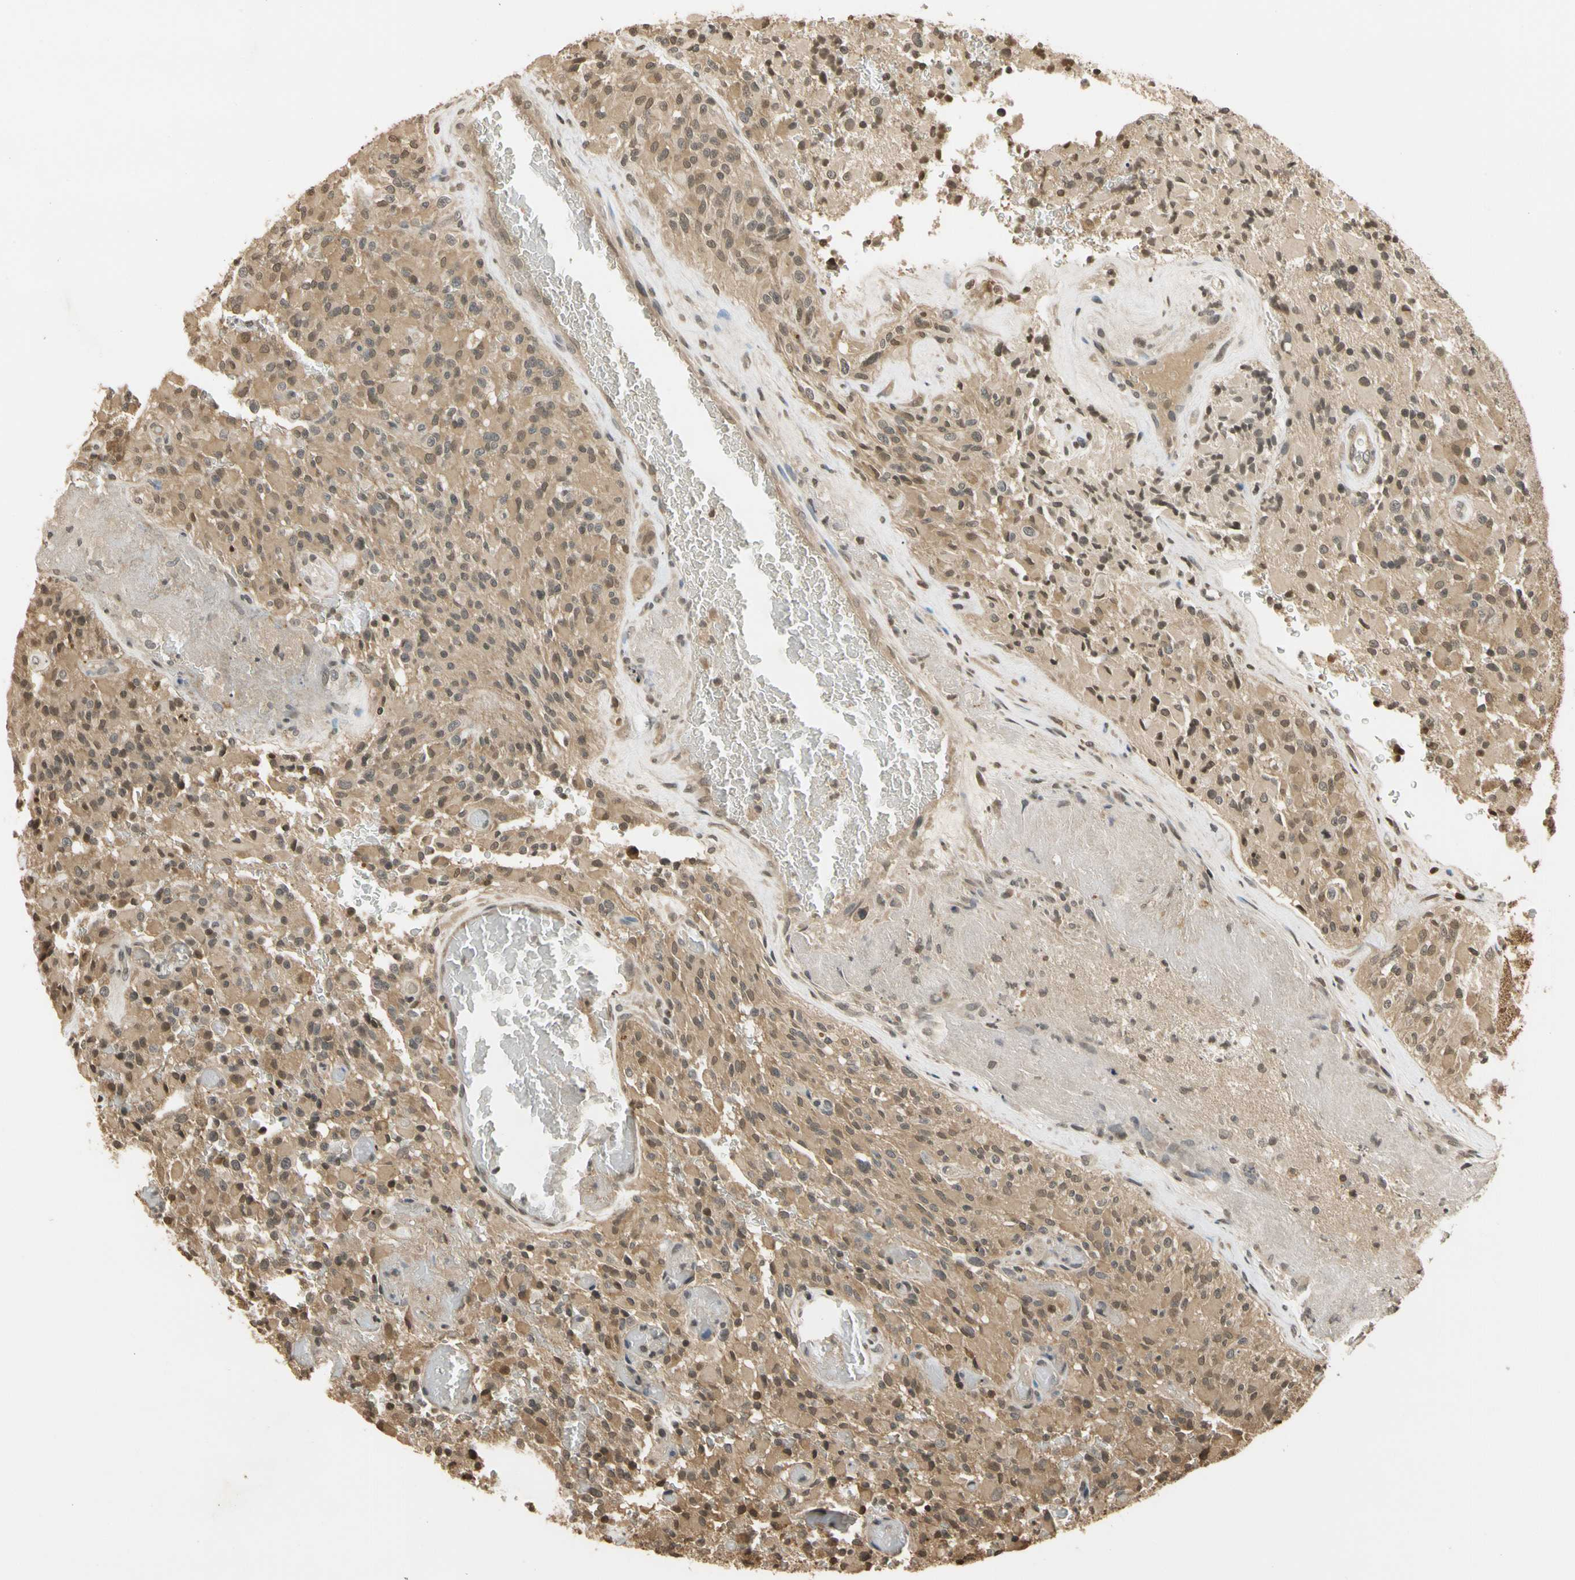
{"staining": {"intensity": "moderate", "quantity": ">75%", "location": "cytoplasmic/membranous,nuclear"}, "tissue": "glioma", "cell_type": "Tumor cells", "image_type": "cancer", "snomed": [{"axis": "morphology", "description": "Glioma, malignant, High grade"}, {"axis": "topography", "description": "Brain"}], "caption": "Glioma stained for a protein (brown) shows moderate cytoplasmic/membranous and nuclear positive positivity in approximately >75% of tumor cells.", "gene": "SOD1", "patient": {"sex": "male", "age": 71}}